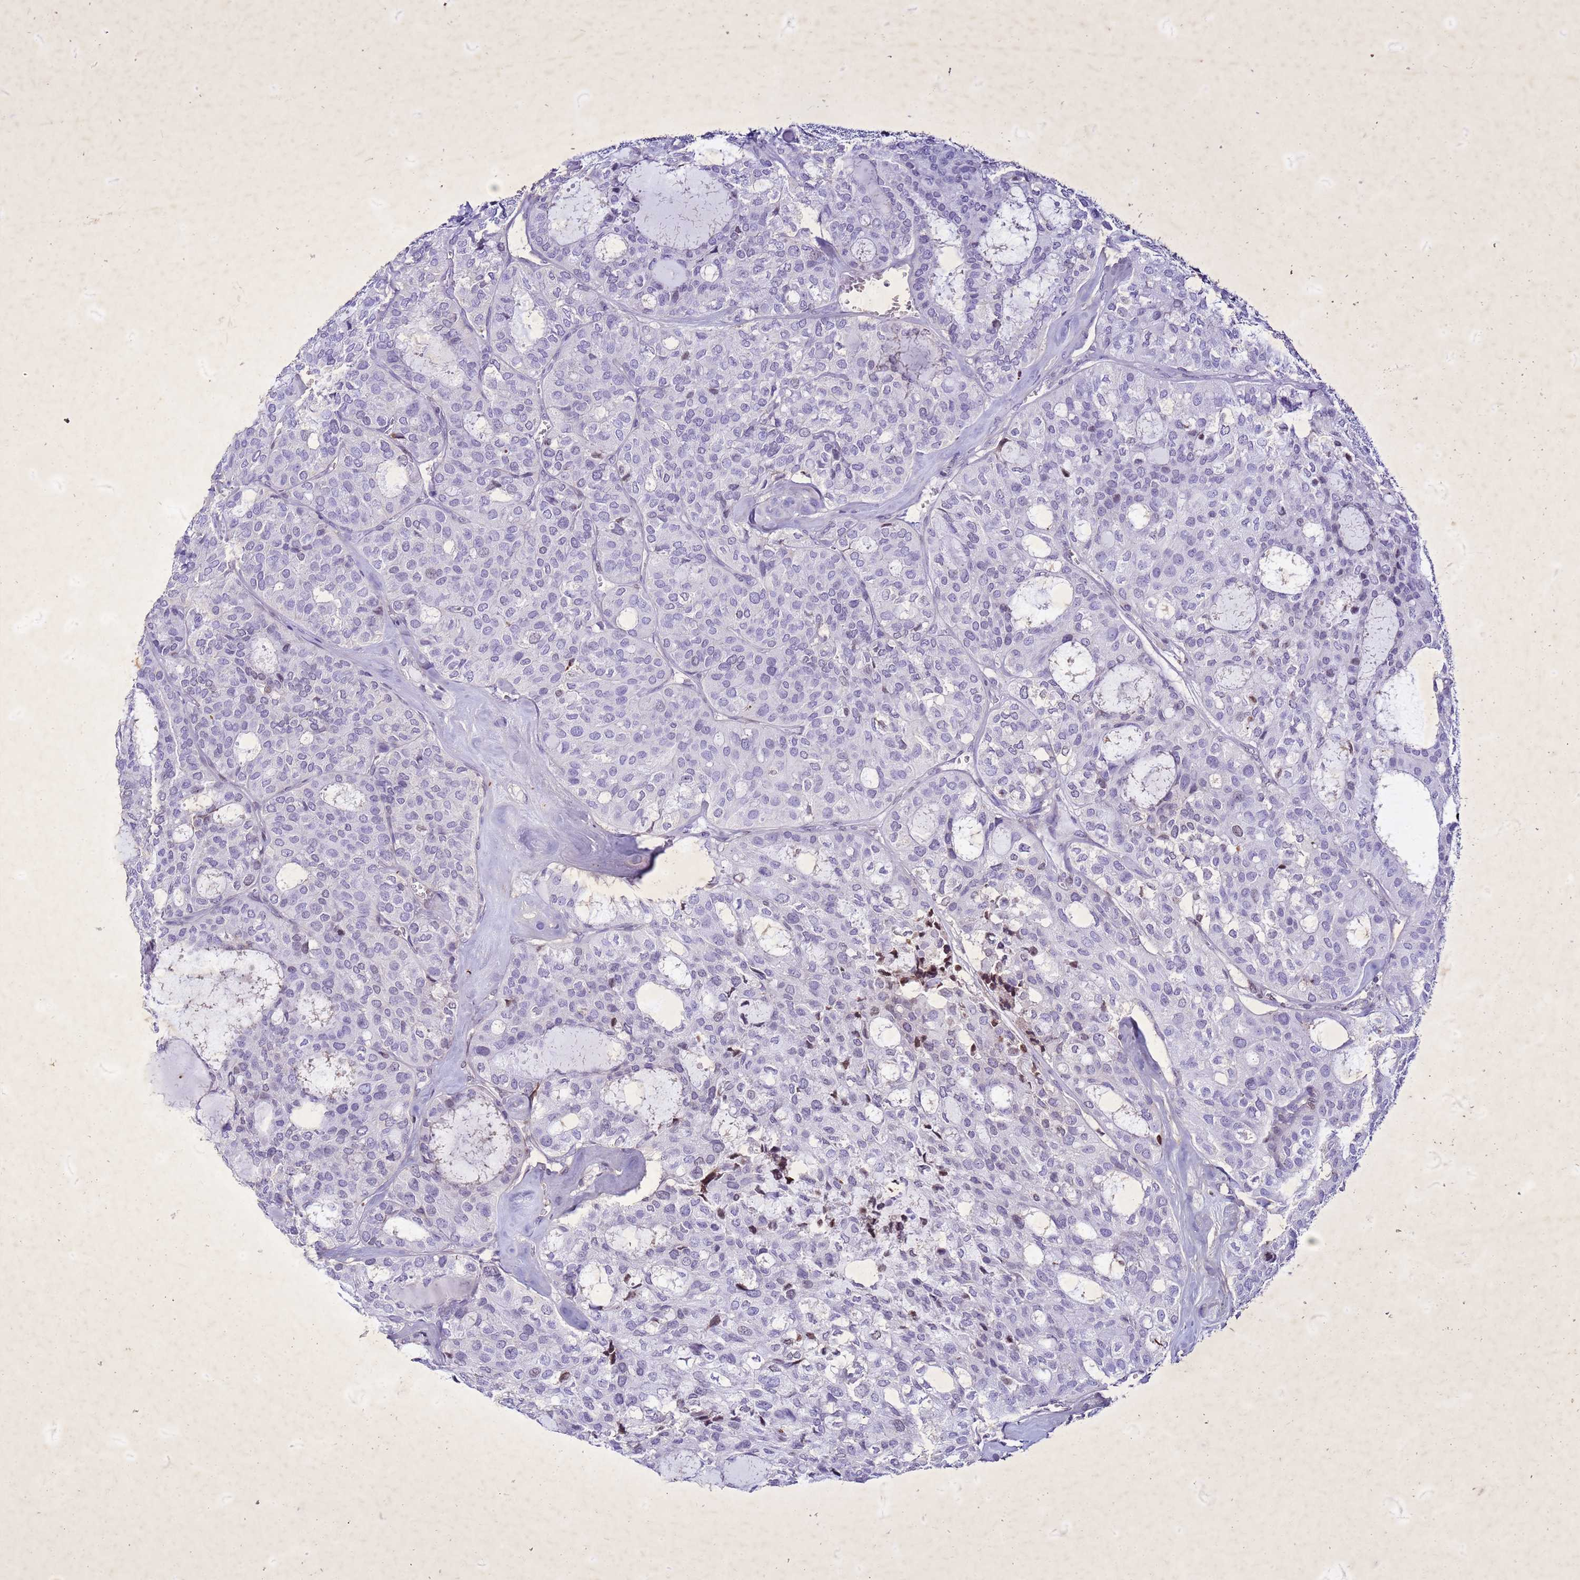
{"staining": {"intensity": "negative", "quantity": "none", "location": "none"}, "tissue": "thyroid cancer", "cell_type": "Tumor cells", "image_type": "cancer", "snomed": [{"axis": "morphology", "description": "Follicular adenoma carcinoma, NOS"}, {"axis": "topography", "description": "Thyroid gland"}], "caption": "Immunohistochemistry (IHC) micrograph of neoplastic tissue: follicular adenoma carcinoma (thyroid) stained with DAB (3,3'-diaminobenzidine) displays no significant protein staining in tumor cells. (Brightfield microscopy of DAB IHC at high magnification).", "gene": "COPS9", "patient": {"sex": "male", "age": 75}}